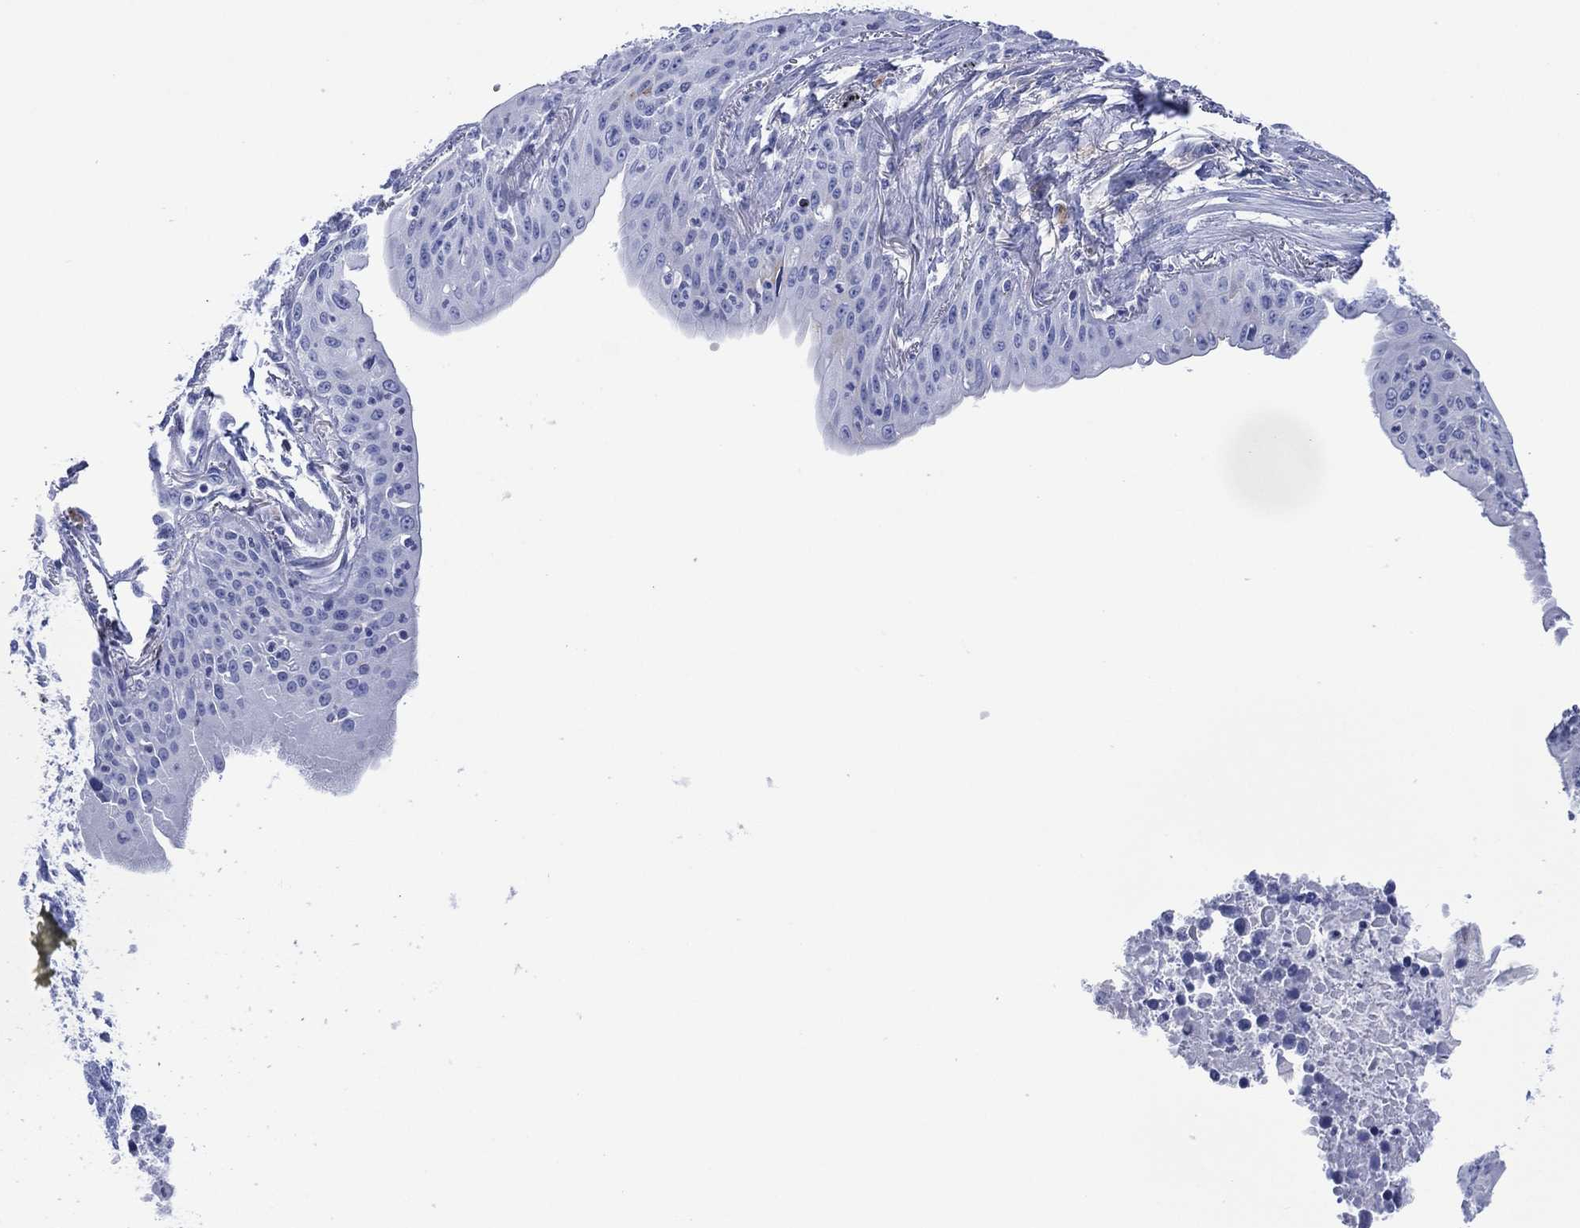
{"staining": {"intensity": "negative", "quantity": "none", "location": "none"}, "tissue": "lung cancer", "cell_type": "Tumor cells", "image_type": "cancer", "snomed": [{"axis": "morphology", "description": "Squamous cell carcinoma, NOS"}, {"axis": "topography", "description": "Lung"}], "caption": "High power microscopy histopathology image of an immunohistochemistry micrograph of lung cancer, revealing no significant staining in tumor cells. Nuclei are stained in blue.", "gene": "DPP4", "patient": {"sex": "male", "age": 73}}